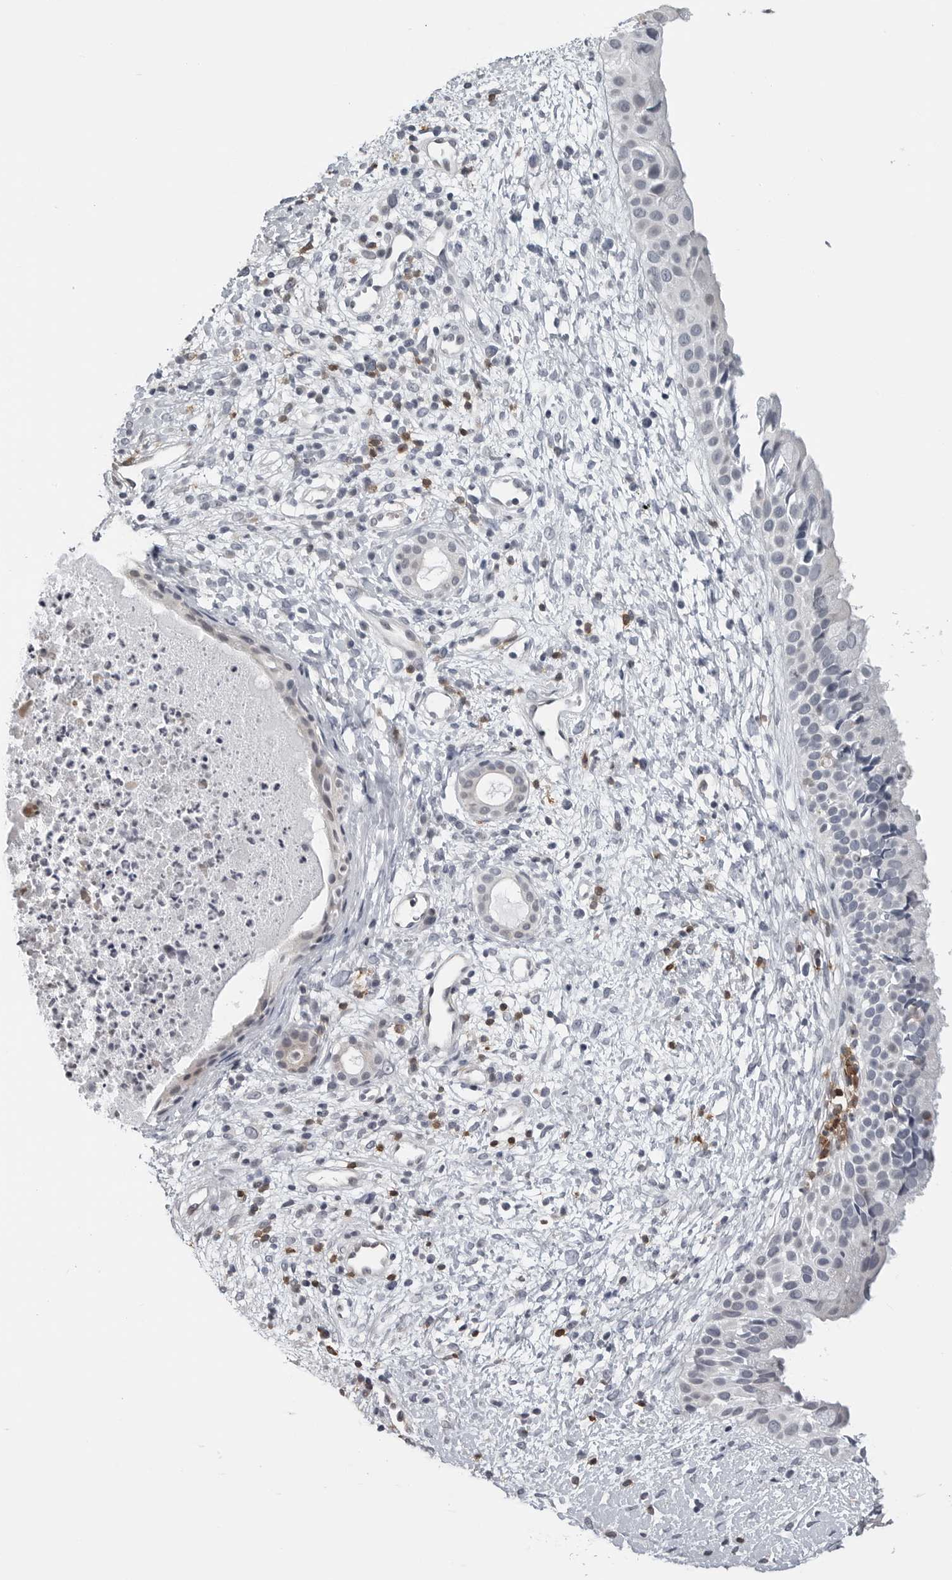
{"staining": {"intensity": "negative", "quantity": "none", "location": "none"}, "tissue": "nasopharynx", "cell_type": "Respiratory epithelial cells", "image_type": "normal", "snomed": [{"axis": "morphology", "description": "Normal tissue, NOS"}, {"axis": "topography", "description": "Nasopharynx"}], "caption": "Immunohistochemistry photomicrograph of normal nasopharynx: nasopharynx stained with DAB displays no significant protein positivity in respiratory epithelial cells.", "gene": "CXCR5", "patient": {"sex": "male", "age": 22}}